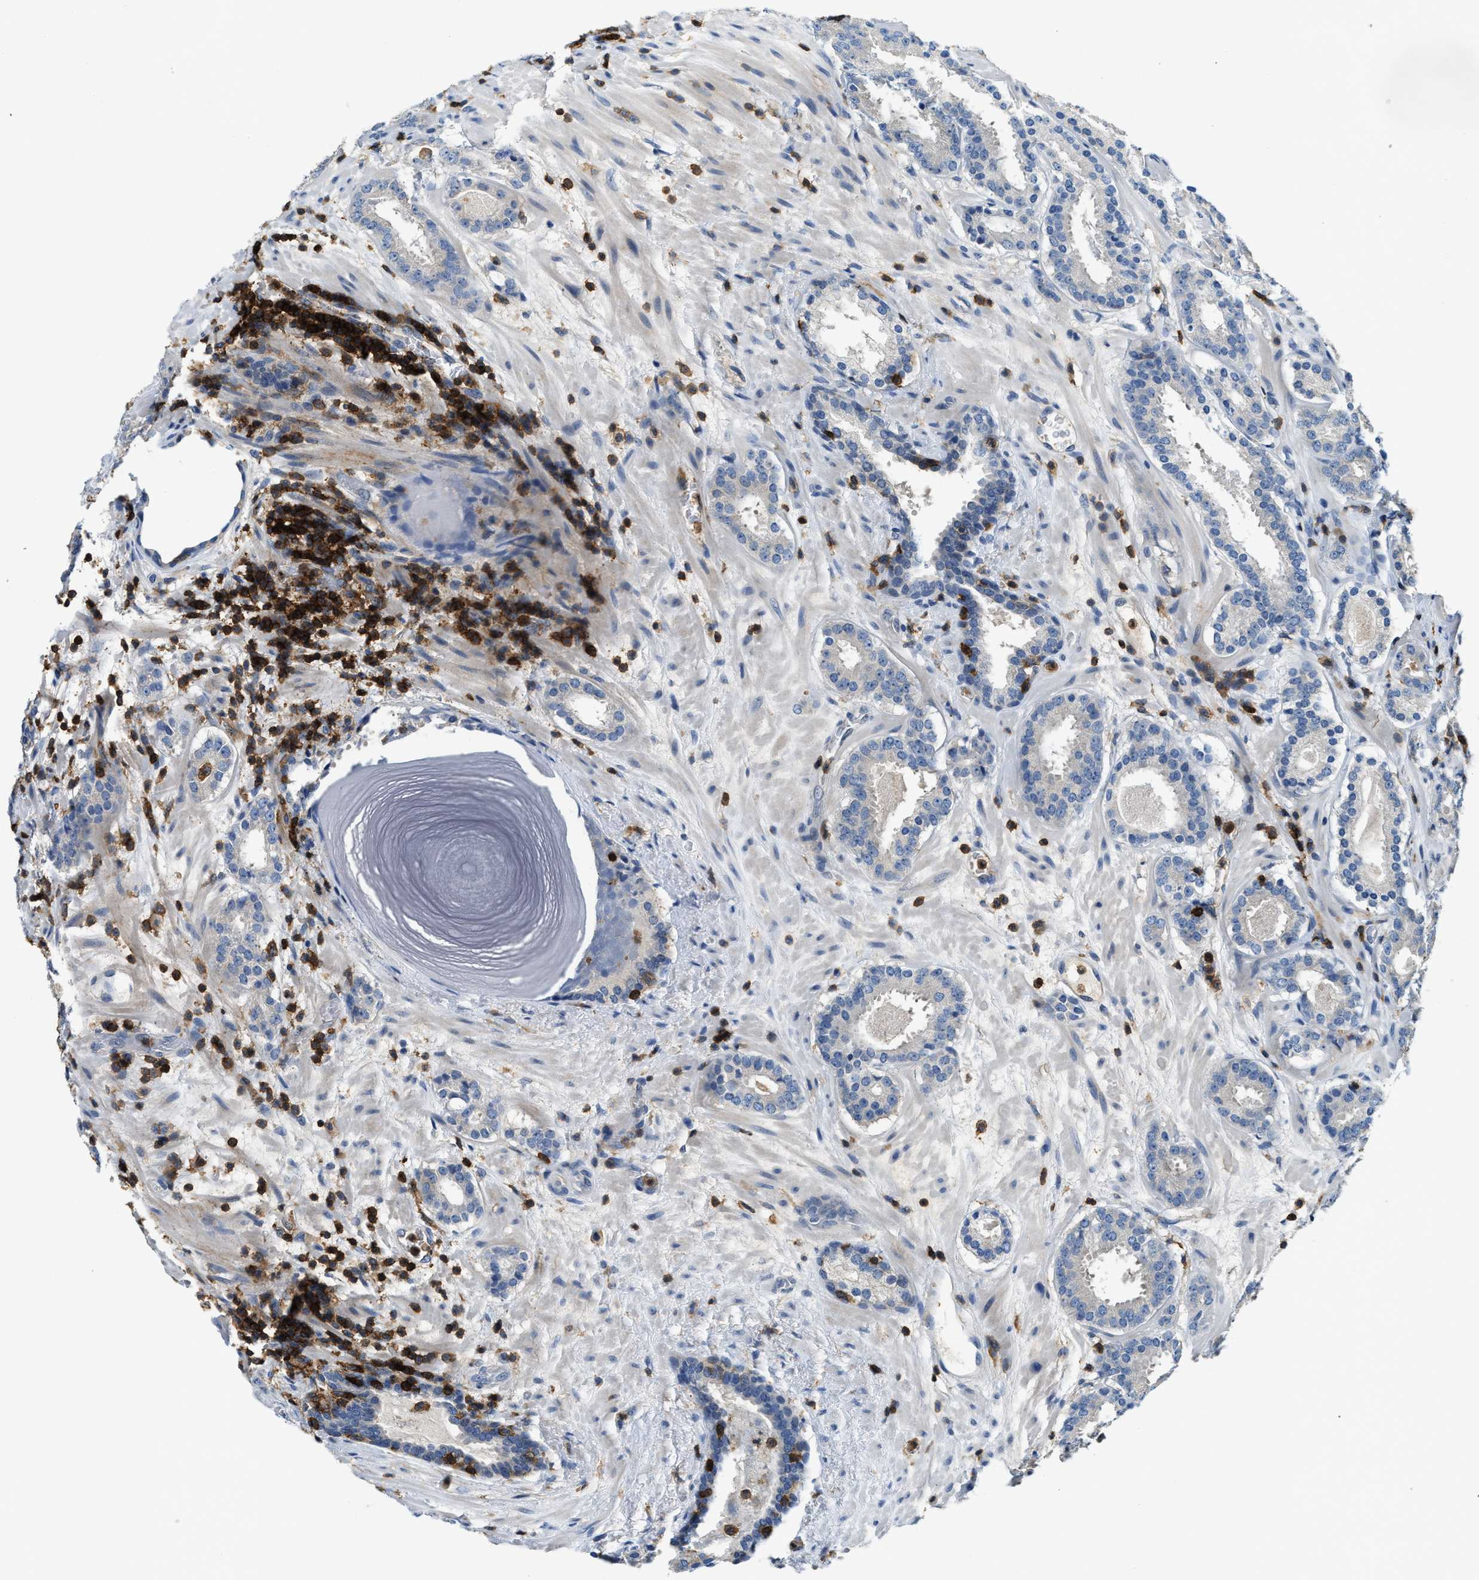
{"staining": {"intensity": "negative", "quantity": "none", "location": "none"}, "tissue": "prostate cancer", "cell_type": "Tumor cells", "image_type": "cancer", "snomed": [{"axis": "morphology", "description": "Adenocarcinoma, Low grade"}, {"axis": "topography", "description": "Prostate"}], "caption": "The immunohistochemistry (IHC) micrograph has no significant positivity in tumor cells of prostate low-grade adenocarcinoma tissue.", "gene": "MYO1G", "patient": {"sex": "male", "age": 69}}